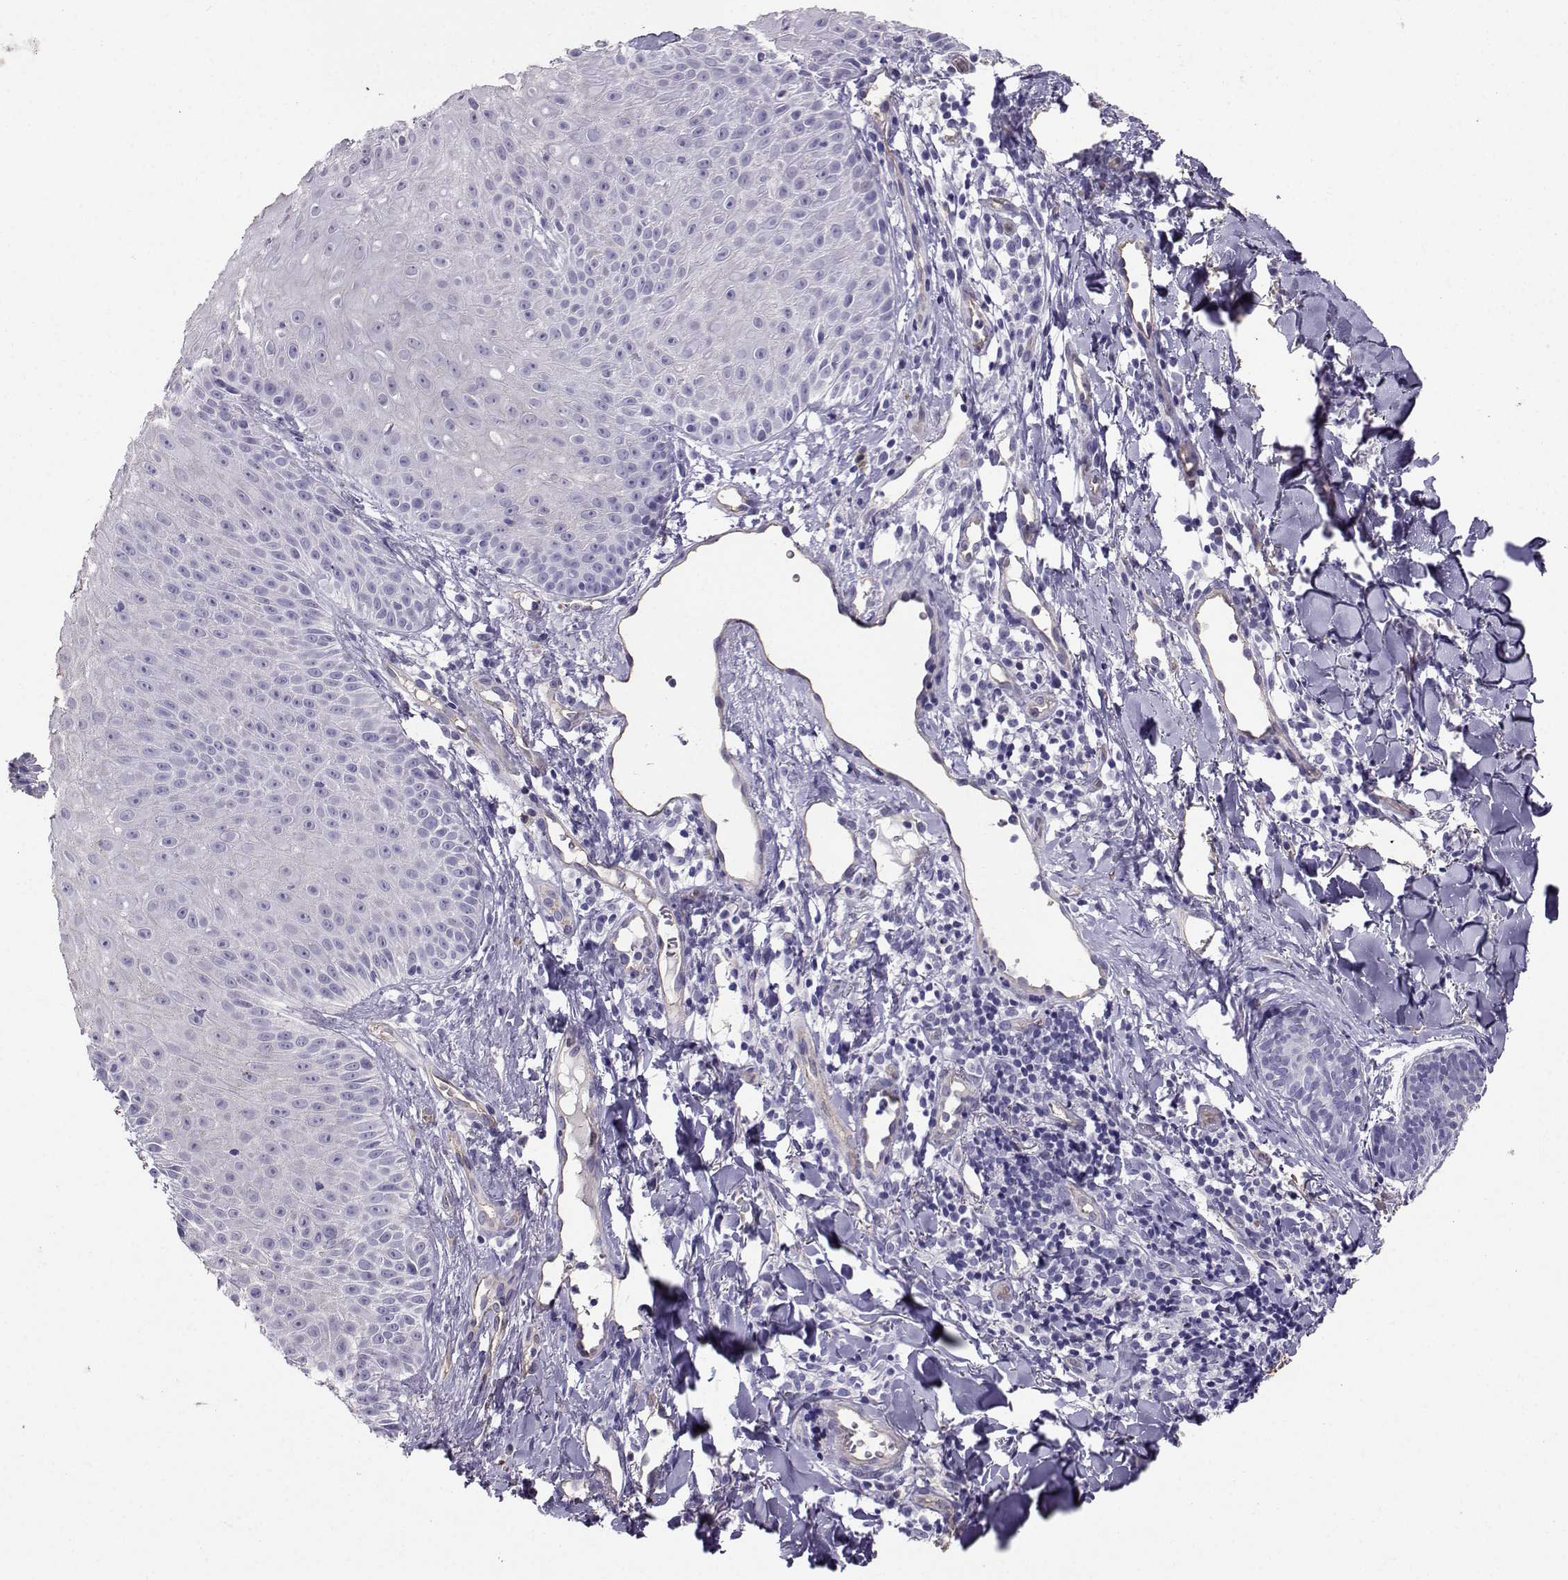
{"staining": {"intensity": "negative", "quantity": "none", "location": "none"}, "tissue": "melanoma", "cell_type": "Tumor cells", "image_type": "cancer", "snomed": [{"axis": "morphology", "description": "Malignant melanoma, NOS"}, {"axis": "topography", "description": "Skin"}], "caption": "A photomicrograph of melanoma stained for a protein exhibits no brown staining in tumor cells.", "gene": "CLUL1", "patient": {"sex": "male", "age": 67}}